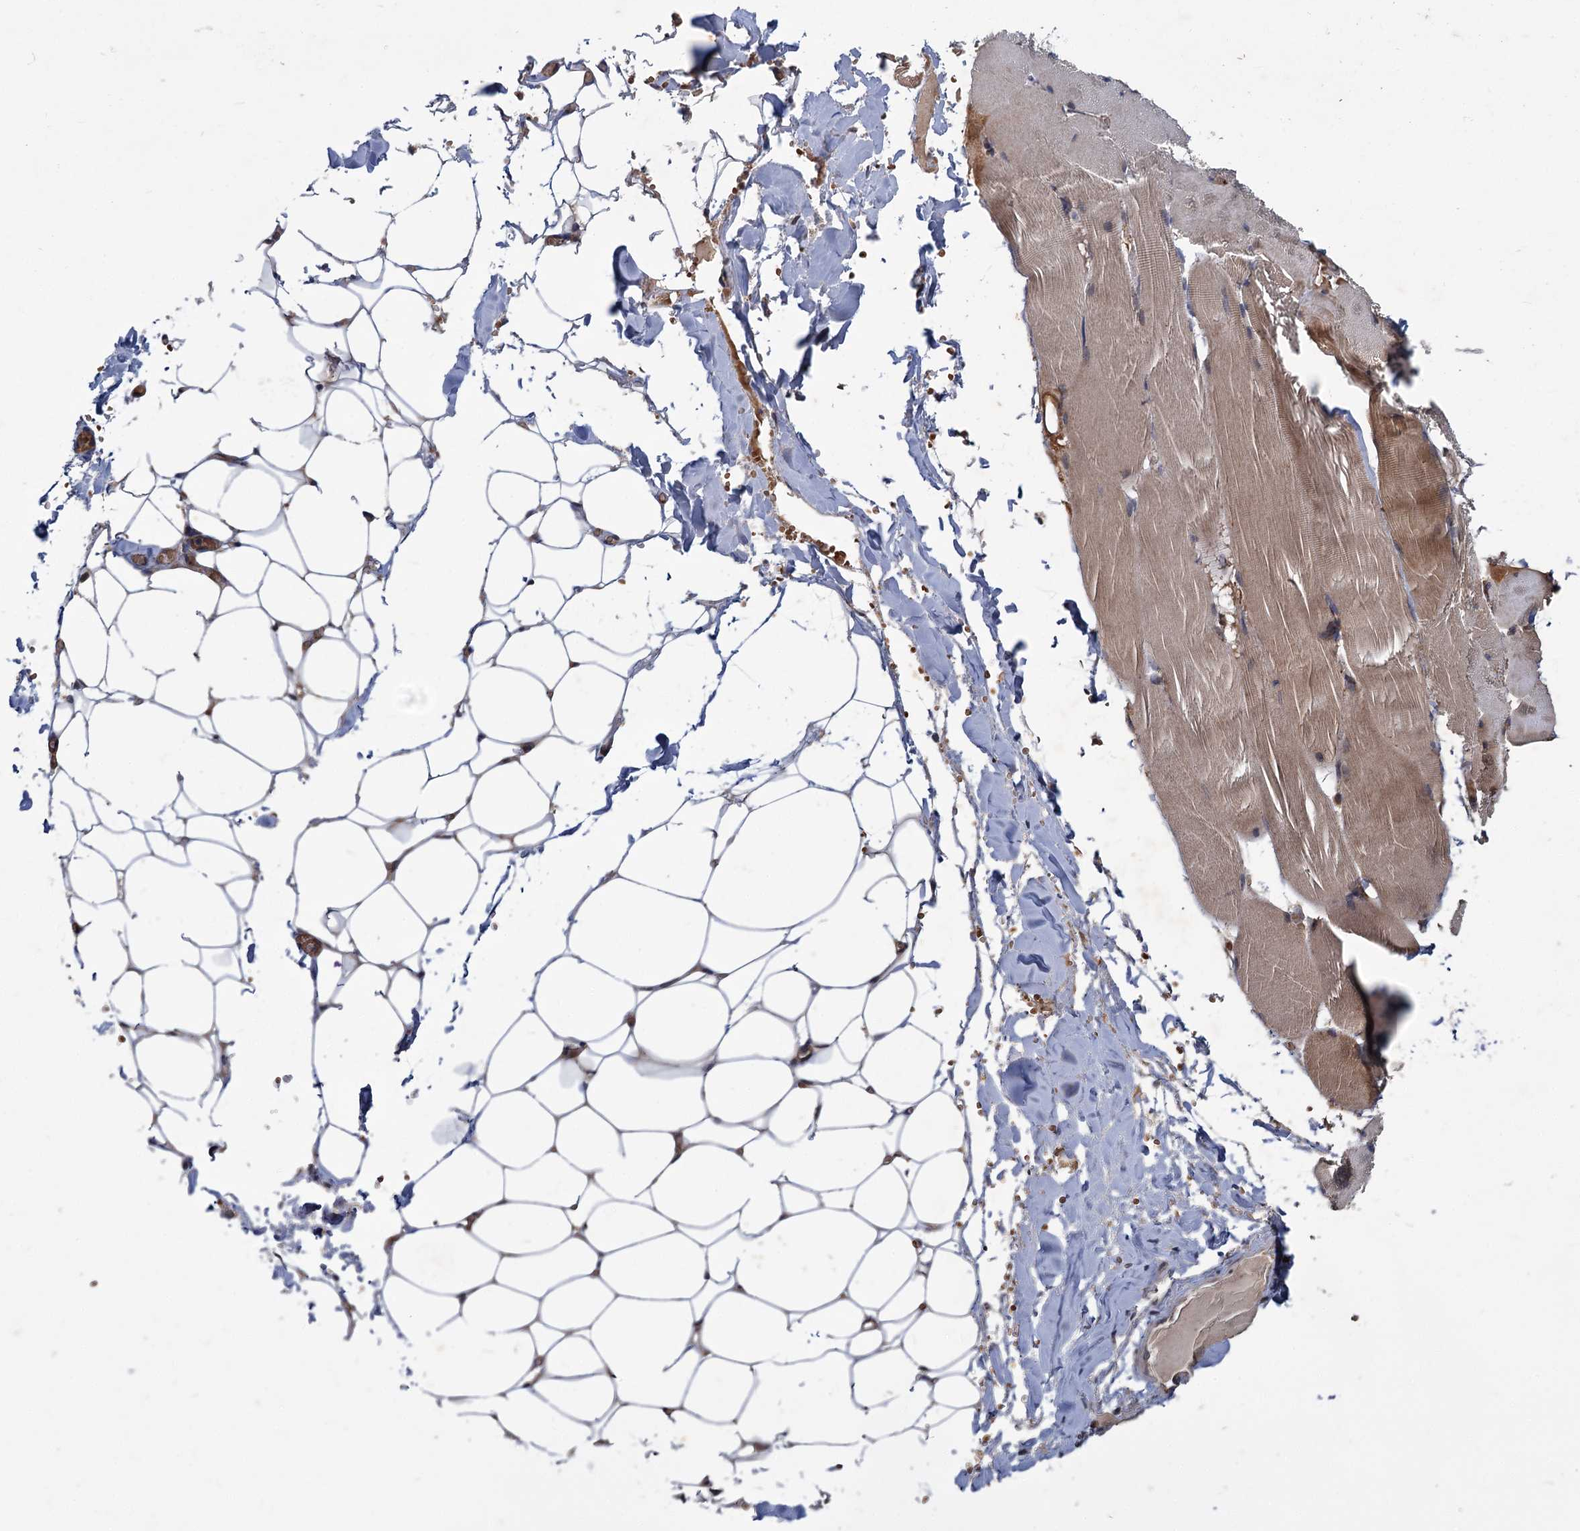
{"staining": {"intensity": "negative", "quantity": "none", "location": "none"}, "tissue": "adipose tissue", "cell_type": "Adipocytes", "image_type": "normal", "snomed": [{"axis": "morphology", "description": "Normal tissue, NOS"}, {"axis": "topography", "description": "Skeletal muscle"}, {"axis": "topography", "description": "Peripheral nerve tissue"}], "caption": "The immunohistochemistry micrograph has no significant expression in adipocytes of adipose tissue. The staining is performed using DAB (3,3'-diaminobenzidine) brown chromogen with nuclei counter-stained in using hematoxylin.", "gene": "PKN2", "patient": {"sex": "female", "age": 55}}